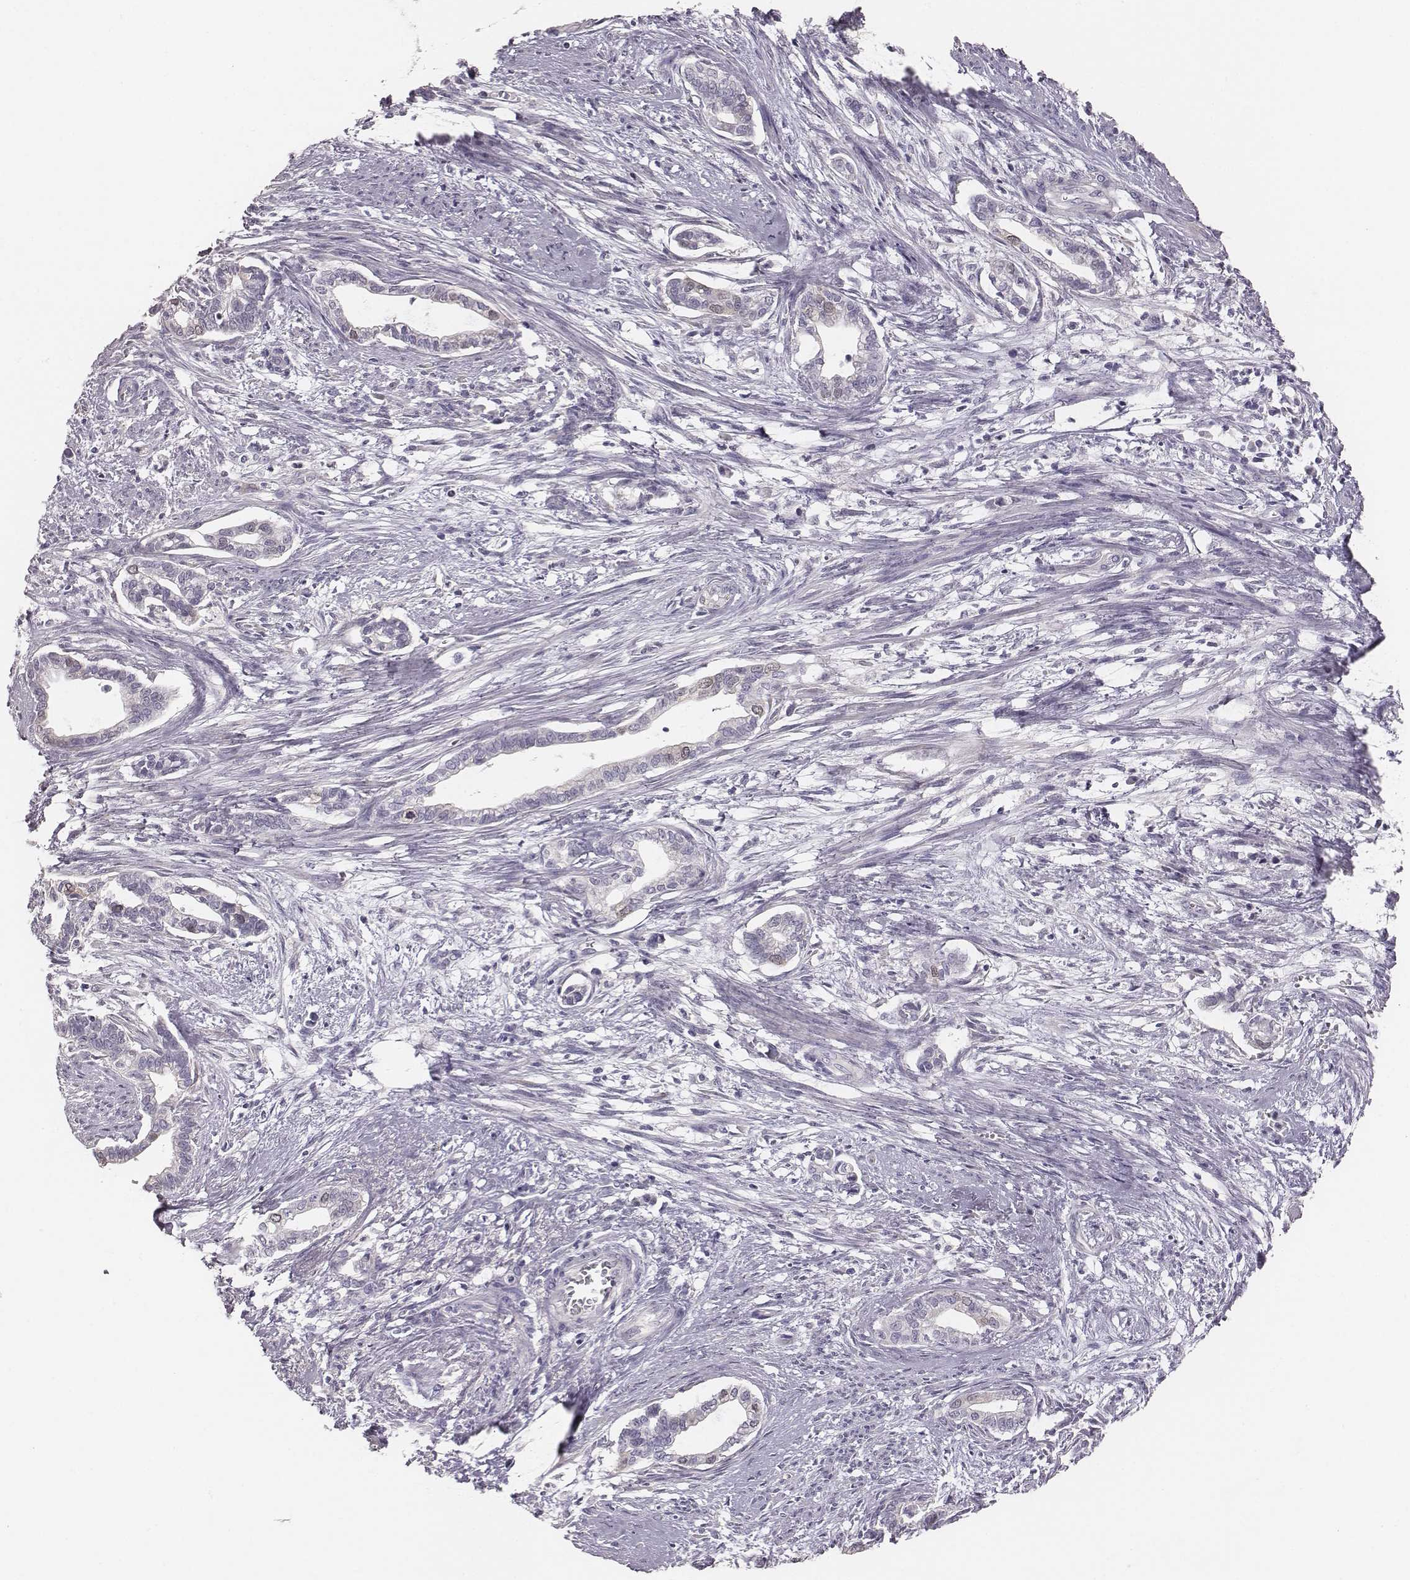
{"staining": {"intensity": "negative", "quantity": "none", "location": "none"}, "tissue": "cervical cancer", "cell_type": "Tumor cells", "image_type": "cancer", "snomed": [{"axis": "morphology", "description": "Adenocarcinoma, NOS"}, {"axis": "topography", "description": "Cervix"}], "caption": "Cervical adenocarcinoma was stained to show a protein in brown. There is no significant staining in tumor cells. (DAB (3,3'-diaminobenzidine) IHC with hematoxylin counter stain).", "gene": "PBK", "patient": {"sex": "female", "age": 62}}